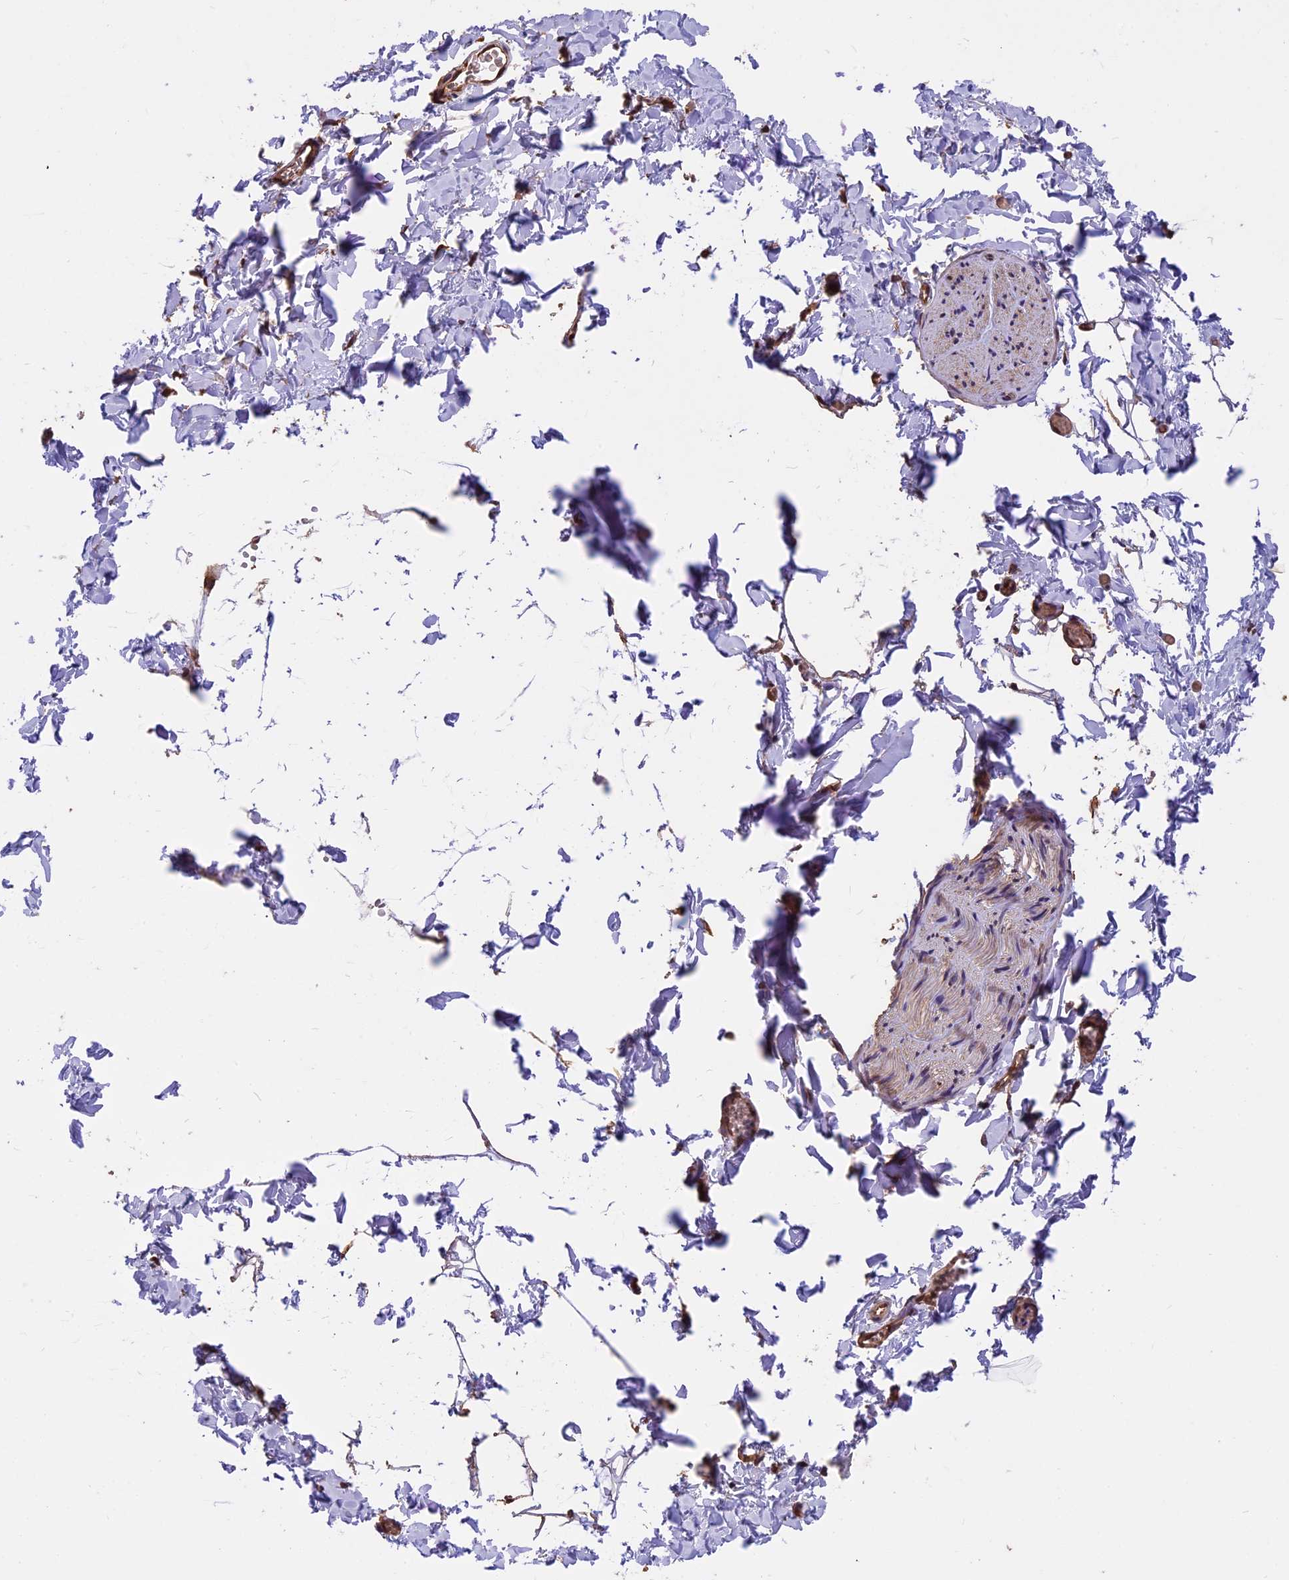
{"staining": {"intensity": "weak", "quantity": ">75%", "location": "cytoplasmic/membranous"}, "tissue": "adipose tissue", "cell_type": "Adipocytes", "image_type": "normal", "snomed": [{"axis": "morphology", "description": "Normal tissue, NOS"}, {"axis": "topography", "description": "Gallbladder"}, {"axis": "topography", "description": "Peripheral nerve tissue"}], "caption": "Immunohistochemistry (DAB) staining of normal adipose tissue exhibits weak cytoplasmic/membranous protein staining in about >75% of adipocytes.", "gene": "CHMP2A", "patient": {"sex": "male", "age": 38}}